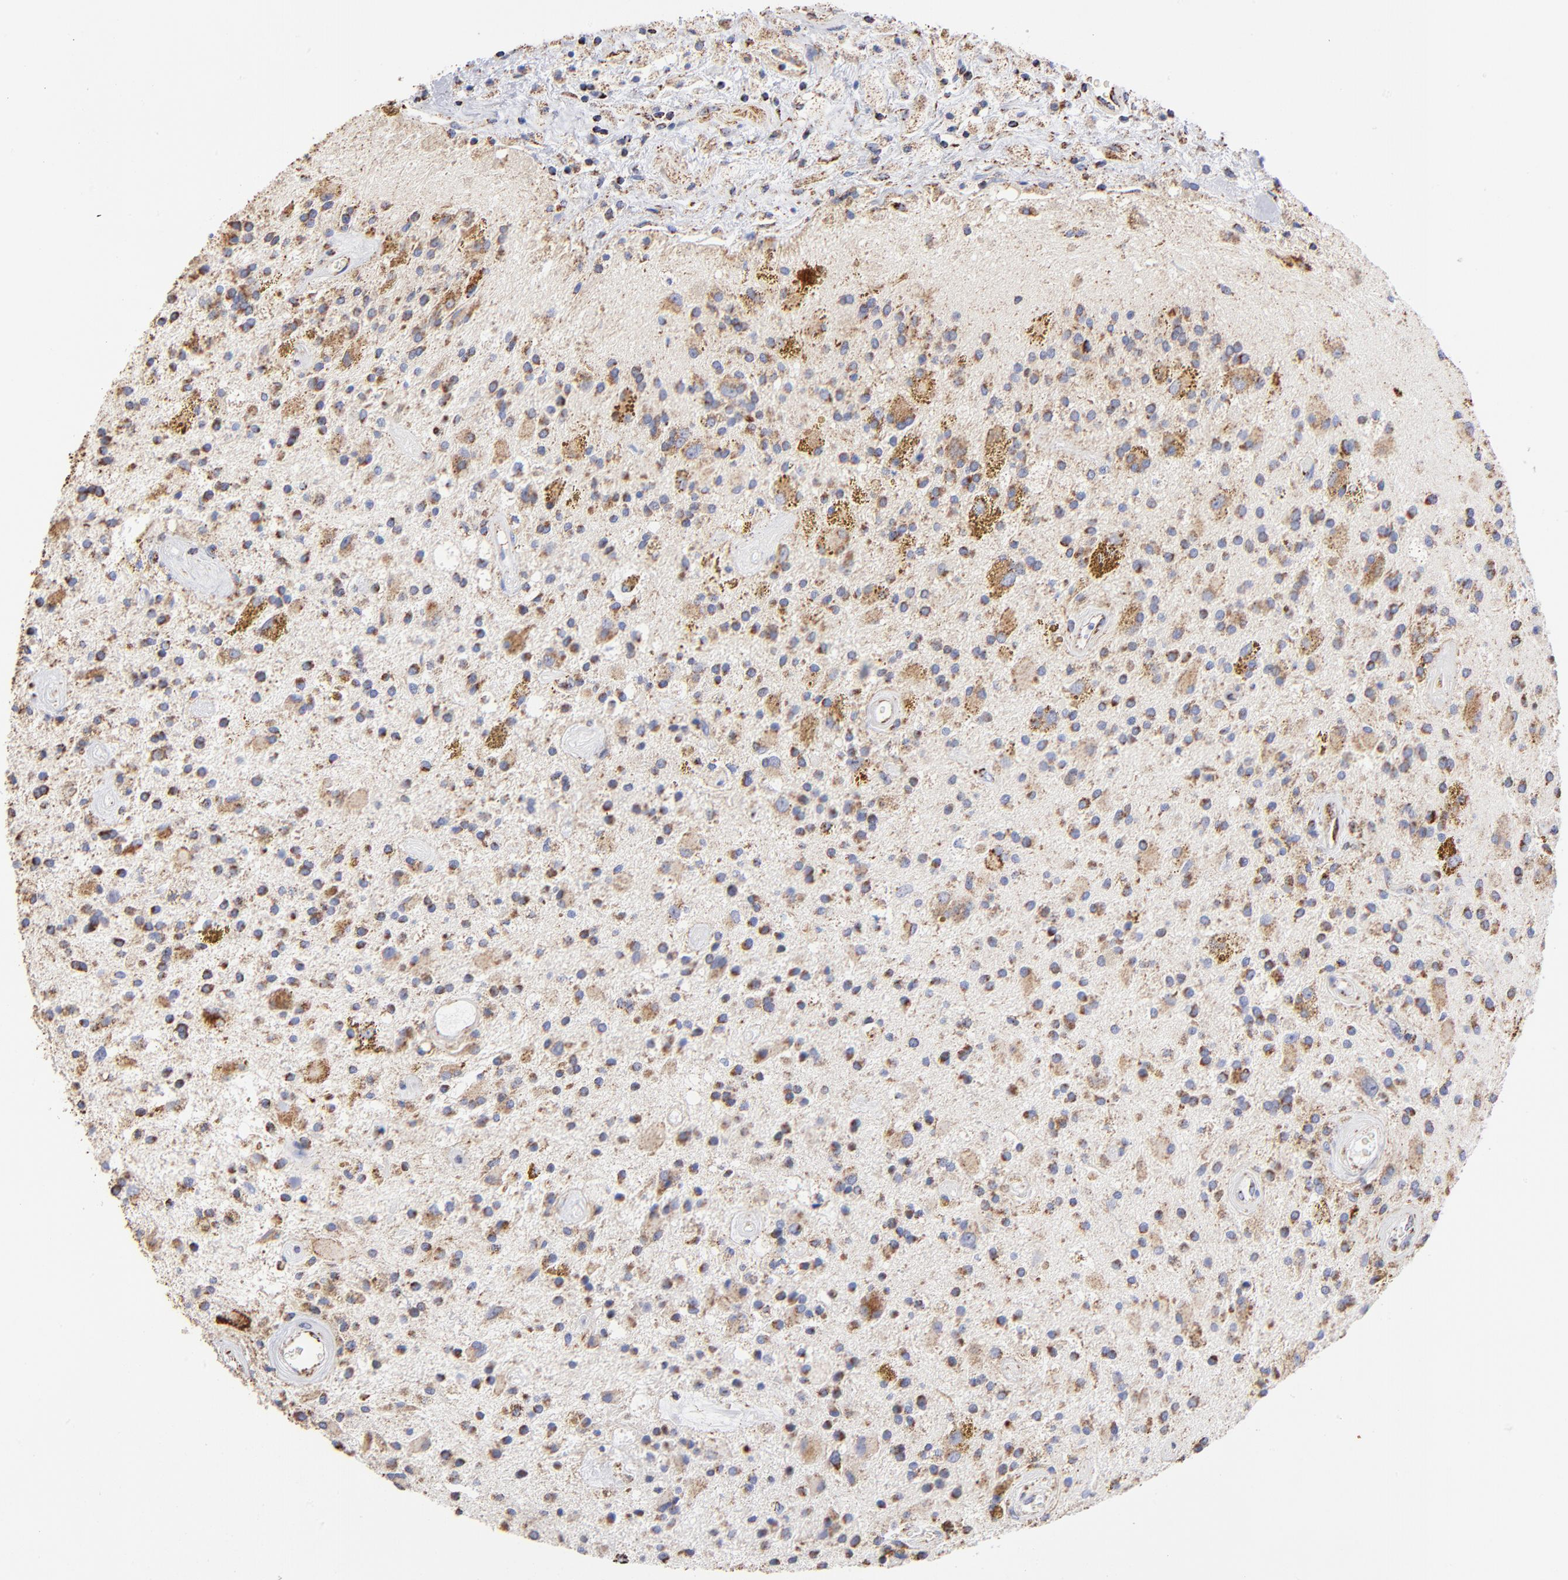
{"staining": {"intensity": "moderate", "quantity": "25%-75%", "location": "cytoplasmic/membranous"}, "tissue": "glioma", "cell_type": "Tumor cells", "image_type": "cancer", "snomed": [{"axis": "morphology", "description": "Glioma, malignant, Low grade"}, {"axis": "topography", "description": "Brain"}], "caption": "Immunohistochemistry histopathology image of neoplastic tissue: malignant glioma (low-grade) stained using immunohistochemistry reveals medium levels of moderate protein expression localized specifically in the cytoplasmic/membranous of tumor cells, appearing as a cytoplasmic/membranous brown color.", "gene": "PHB1", "patient": {"sex": "male", "age": 58}}